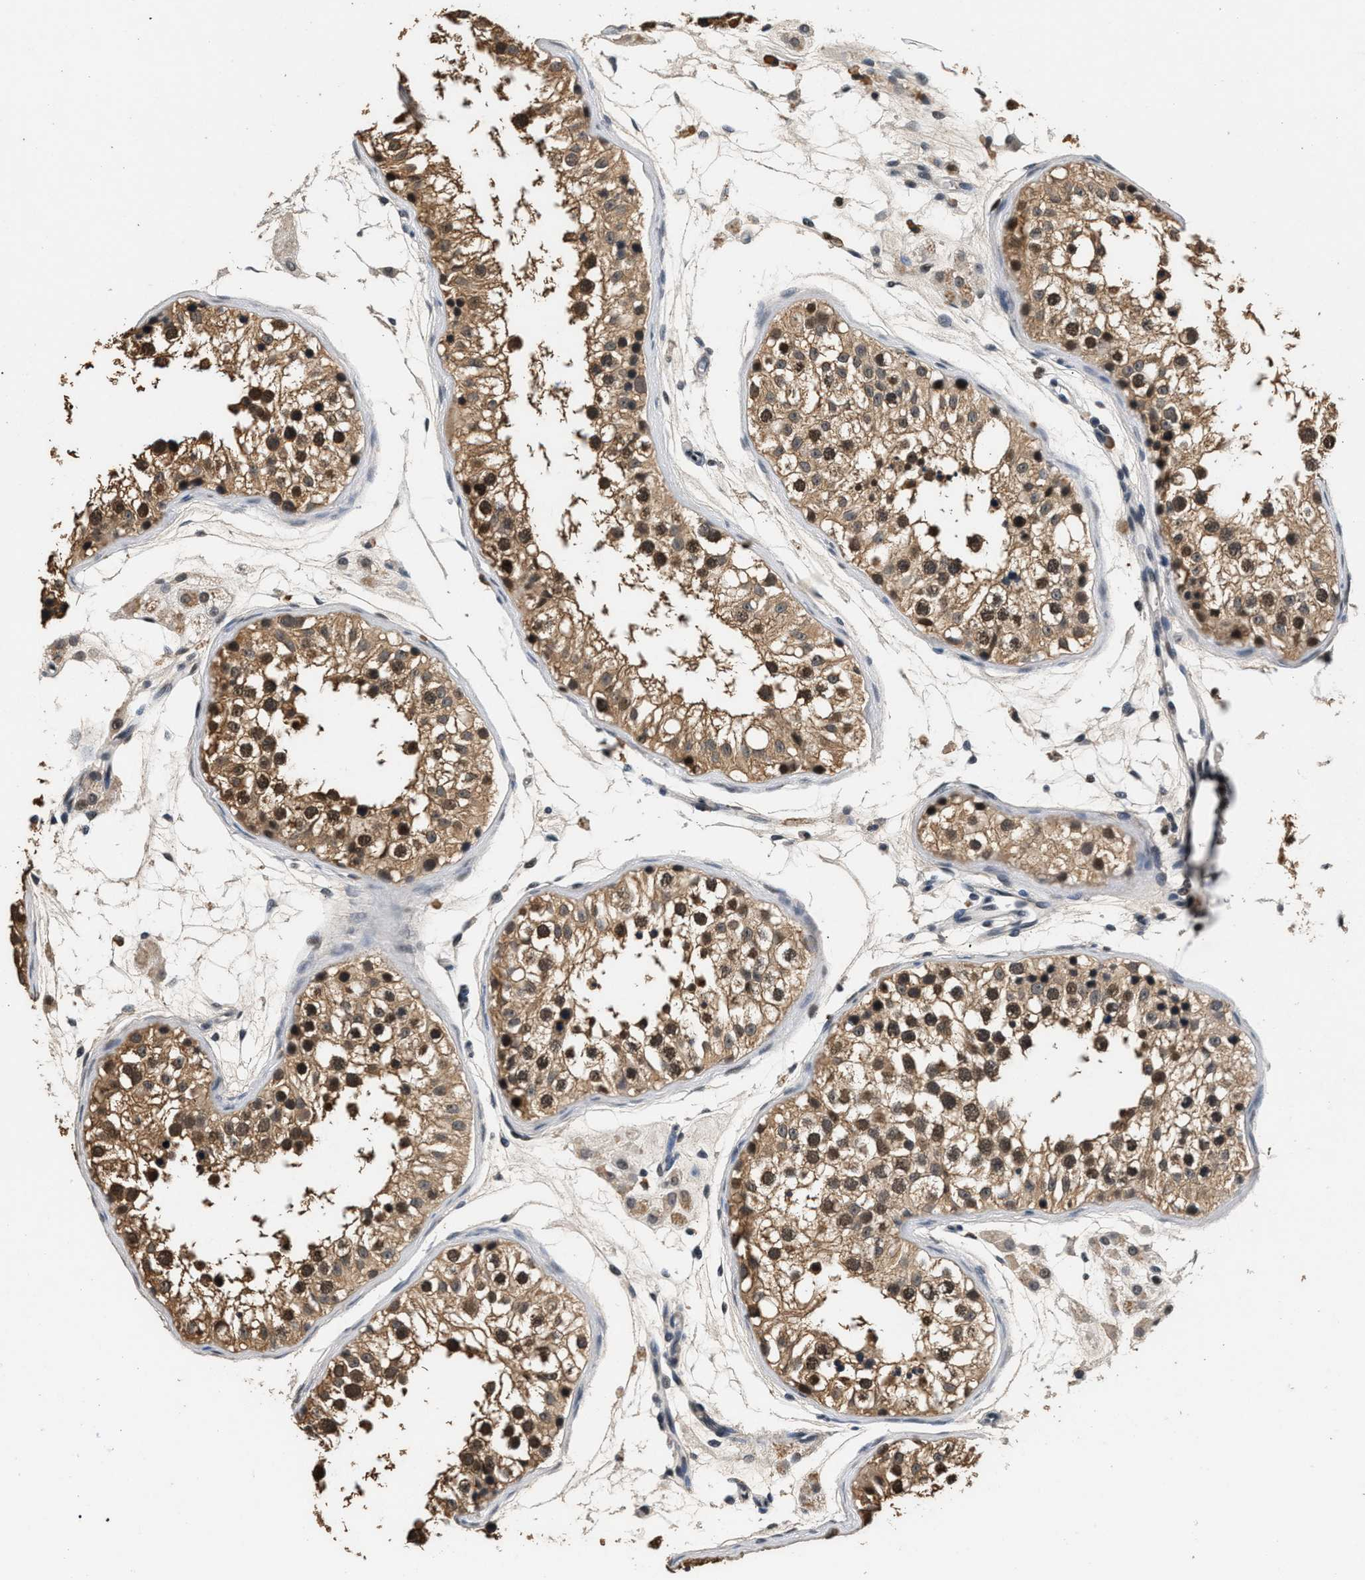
{"staining": {"intensity": "moderate", "quantity": ">75%", "location": "cytoplasmic/membranous,nuclear"}, "tissue": "testis", "cell_type": "Cells in seminiferous ducts", "image_type": "normal", "snomed": [{"axis": "morphology", "description": "Normal tissue, NOS"}, {"axis": "morphology", "description": "Adenocarcinoma, metastatic, NOS"}, {"axis": "topography", "description": "Testis"}], "caption": "Immunohistochemical staining of unremarkable testis displays medium levels of moderate cytoplasmic/membranous,nuclear positivity in about >75% of cells in seminiferous ducts.", "gene": "RBM33", "patient": {"sex": "male", "age": 26}}